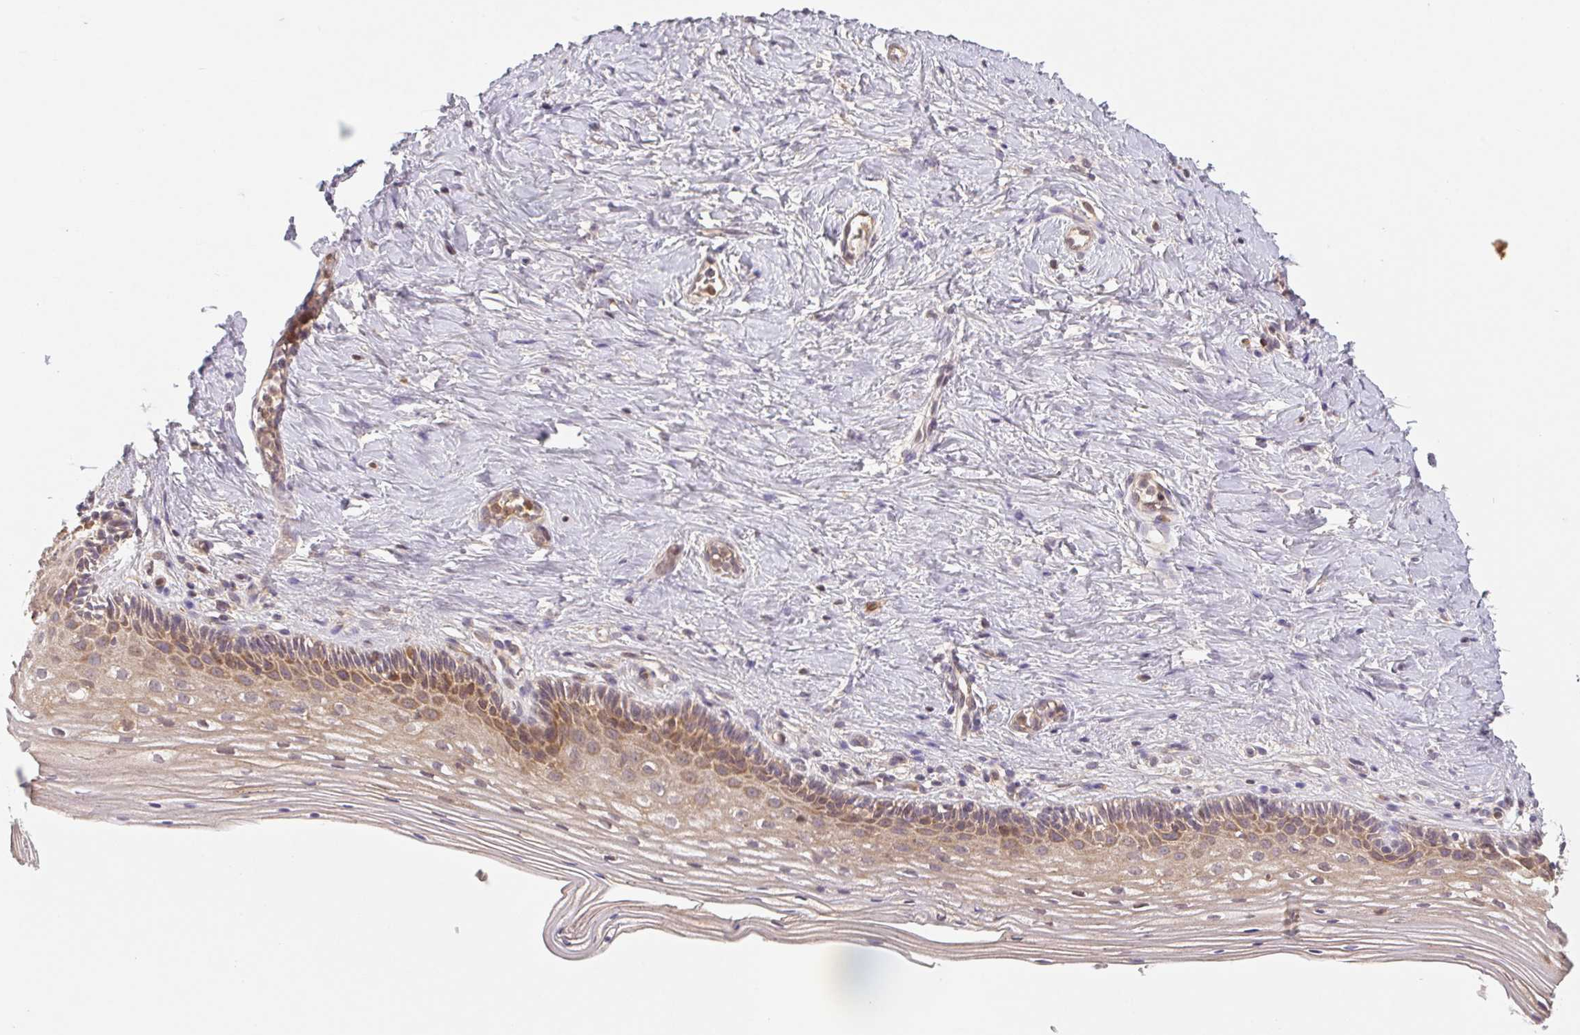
{"staining": {"intensity": "weak", "quantity": "25%-75%", "location": "cytoplasmic/membranous"}, "tissue": "vagina", "cell_type": "Squamous epithelial cells", "image_type": "normal", "snomed": [{"axis": "morphology", "description": "Normal tissue, NOS"}, {"axis": "topography", "description": "Vagina"}], "caption": "Immunohistochemistry (IHC) of unremarkable vagina shows low levels of weak cytoplasmic/membranous positivity in about 25%-75% of squamous epithelial cells.", "gene": "MTHFD1L", "patient": {"sex": "female", "age": 45}}